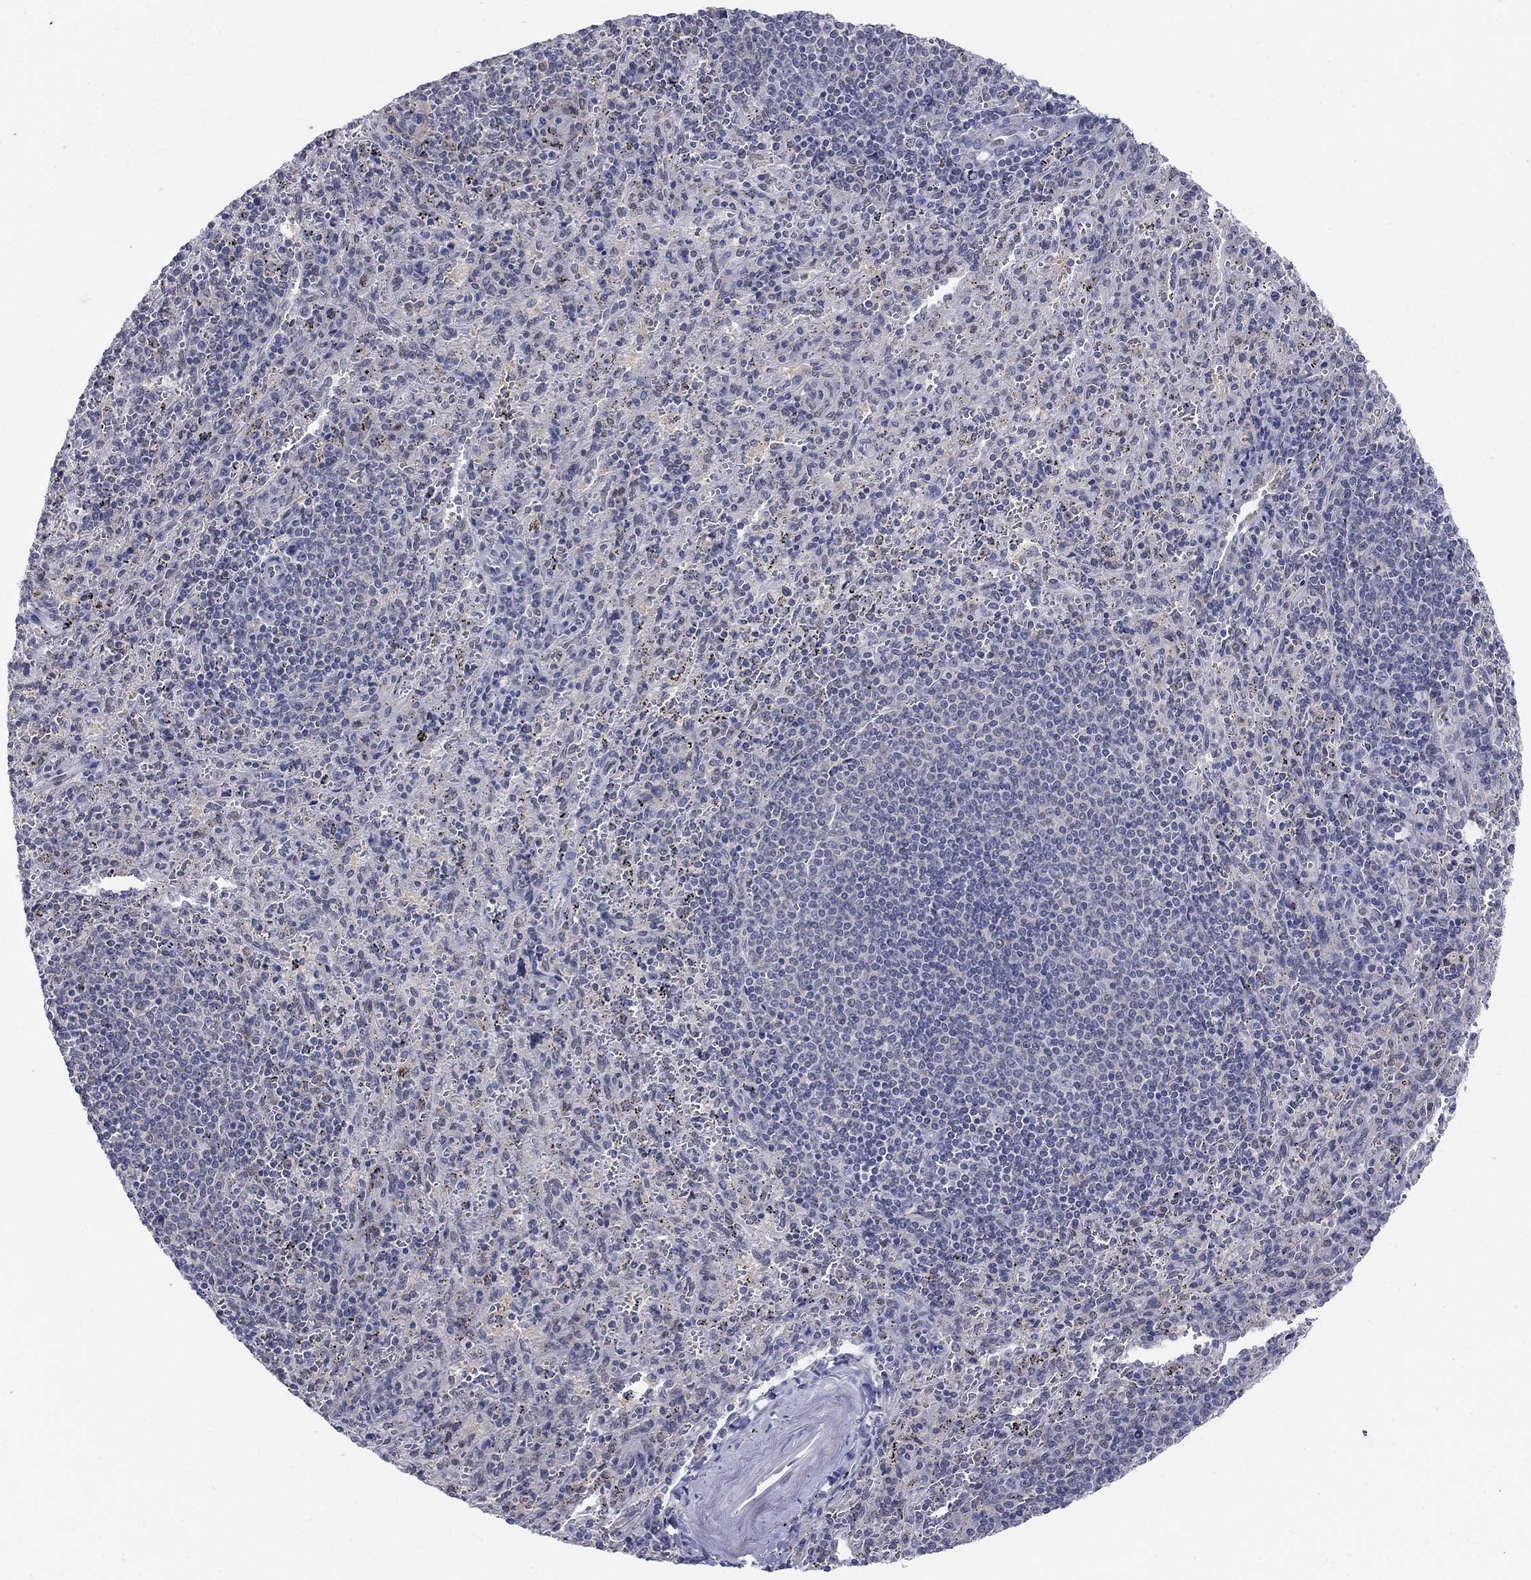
{"staining": {"intensity": "negative", "quantity": "none", "location": "none"}, "tissue": "spleen", "cell_type": "Cells in red pulp", "image_type": "normal", "snomed": [{"axis": "morphology", "description": "Normal tissue, NOS"}, {"axis": "topography", "description": "Spleen"}], "caption": "Spleen was stained to show a protein in brown. There is no significant staining in cells in red pulp. (IHC, brightfield microscopy, high magnification).", "gene": "EGFLAM", "patient": {"sex": "male", "age": 57}}